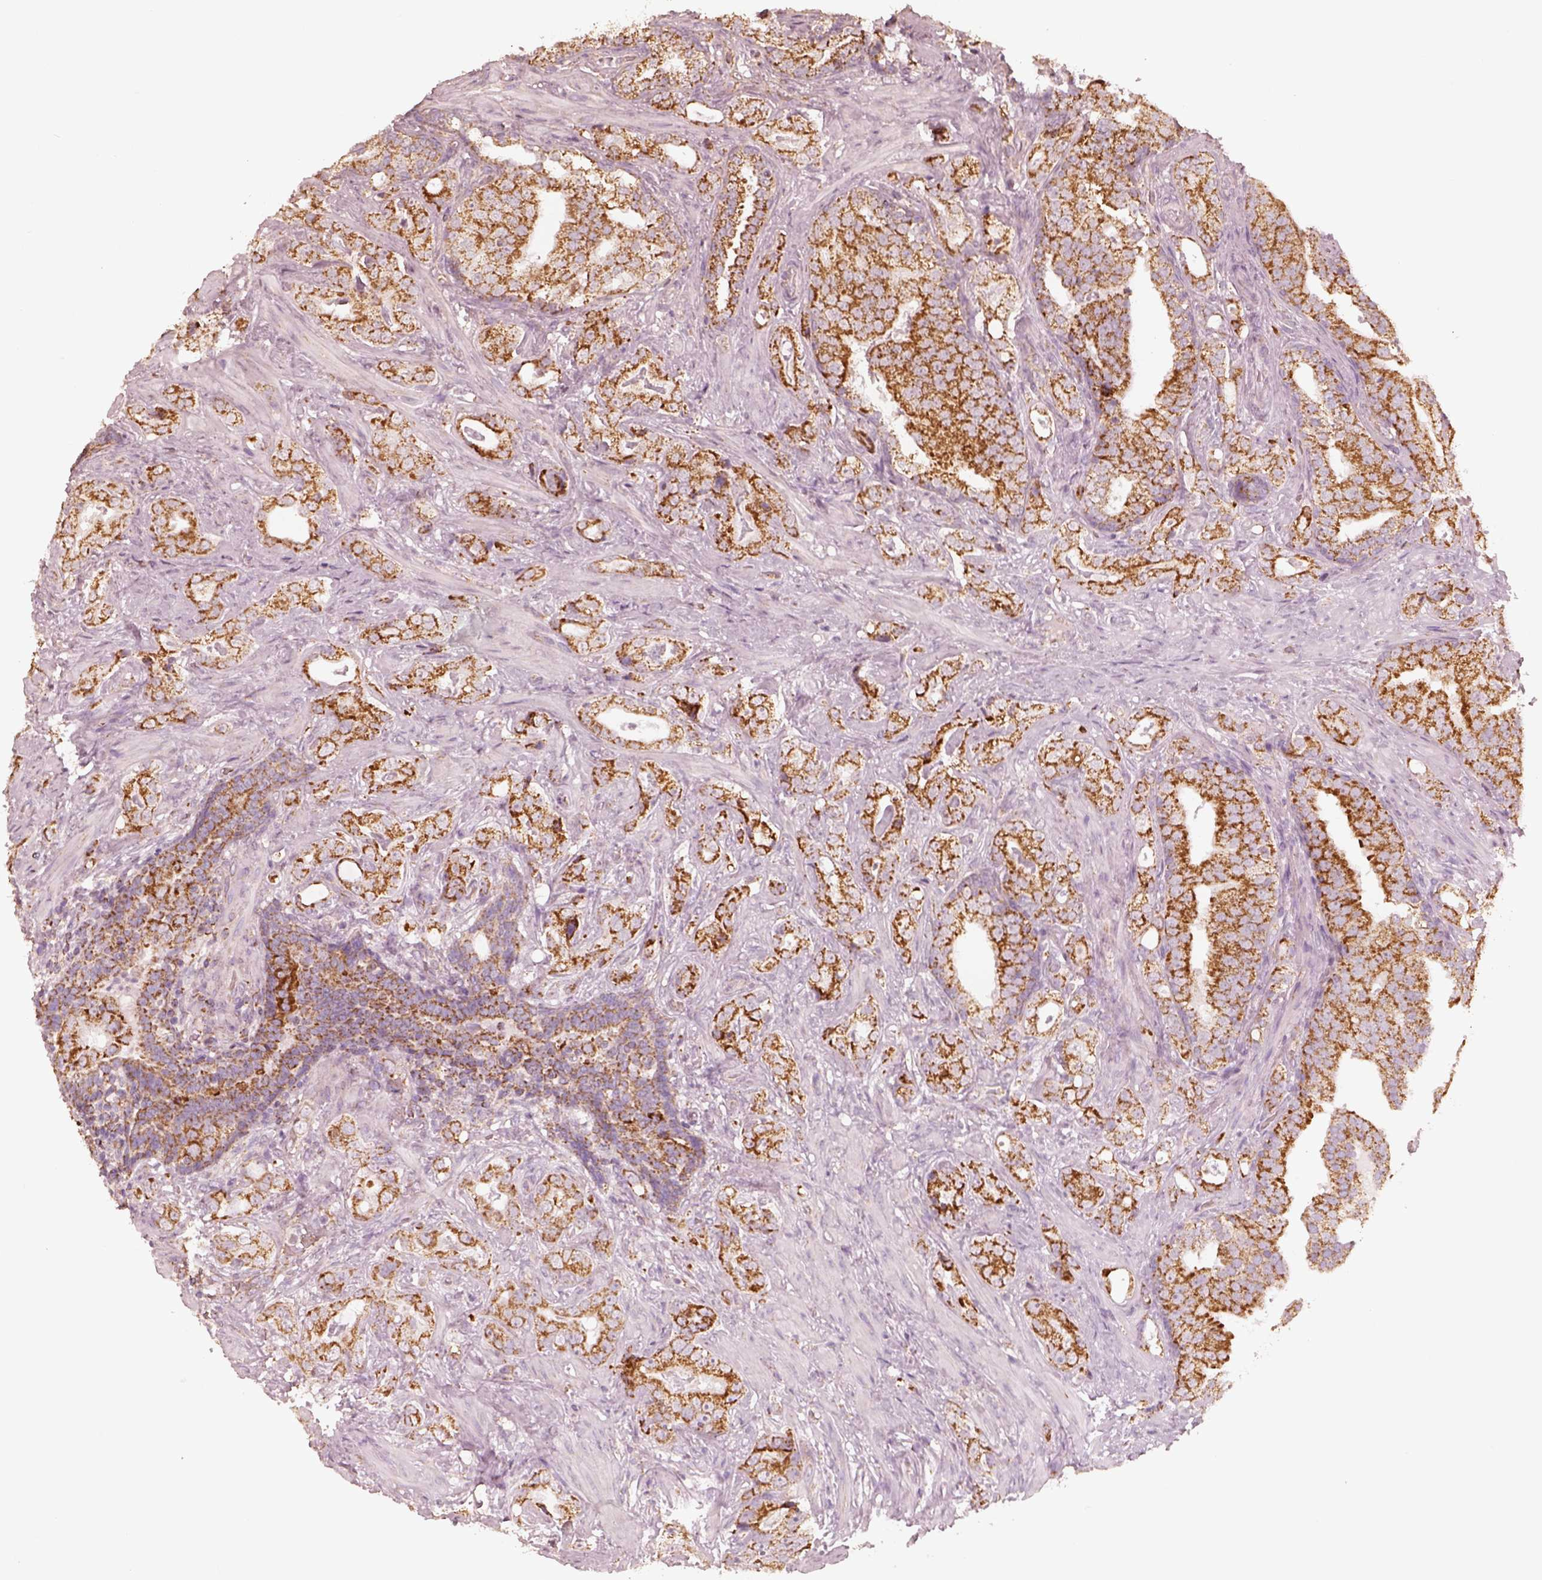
{"staining": {"intensity": "strong", "quantity": ">75%", "location": "cytoplasmic/membranous"}, "tissue": "prostate cancer", "cell_type": "Tumor cells", "image_type": "cancer", "snomed": [{"axis": "morphology", "description": "Adenocarcinoma, NOS"}, {"axis": "topography", "description": "Prostate"}], "caption": "Protein analysis of prostate cancer (adenocarcinoma) tissue displays strong cytoplasmic/membranous expression in approximately >75% of tumor cells.", "gene": "ENTPD6", "patient": {"sex": "male", "age": 57}}